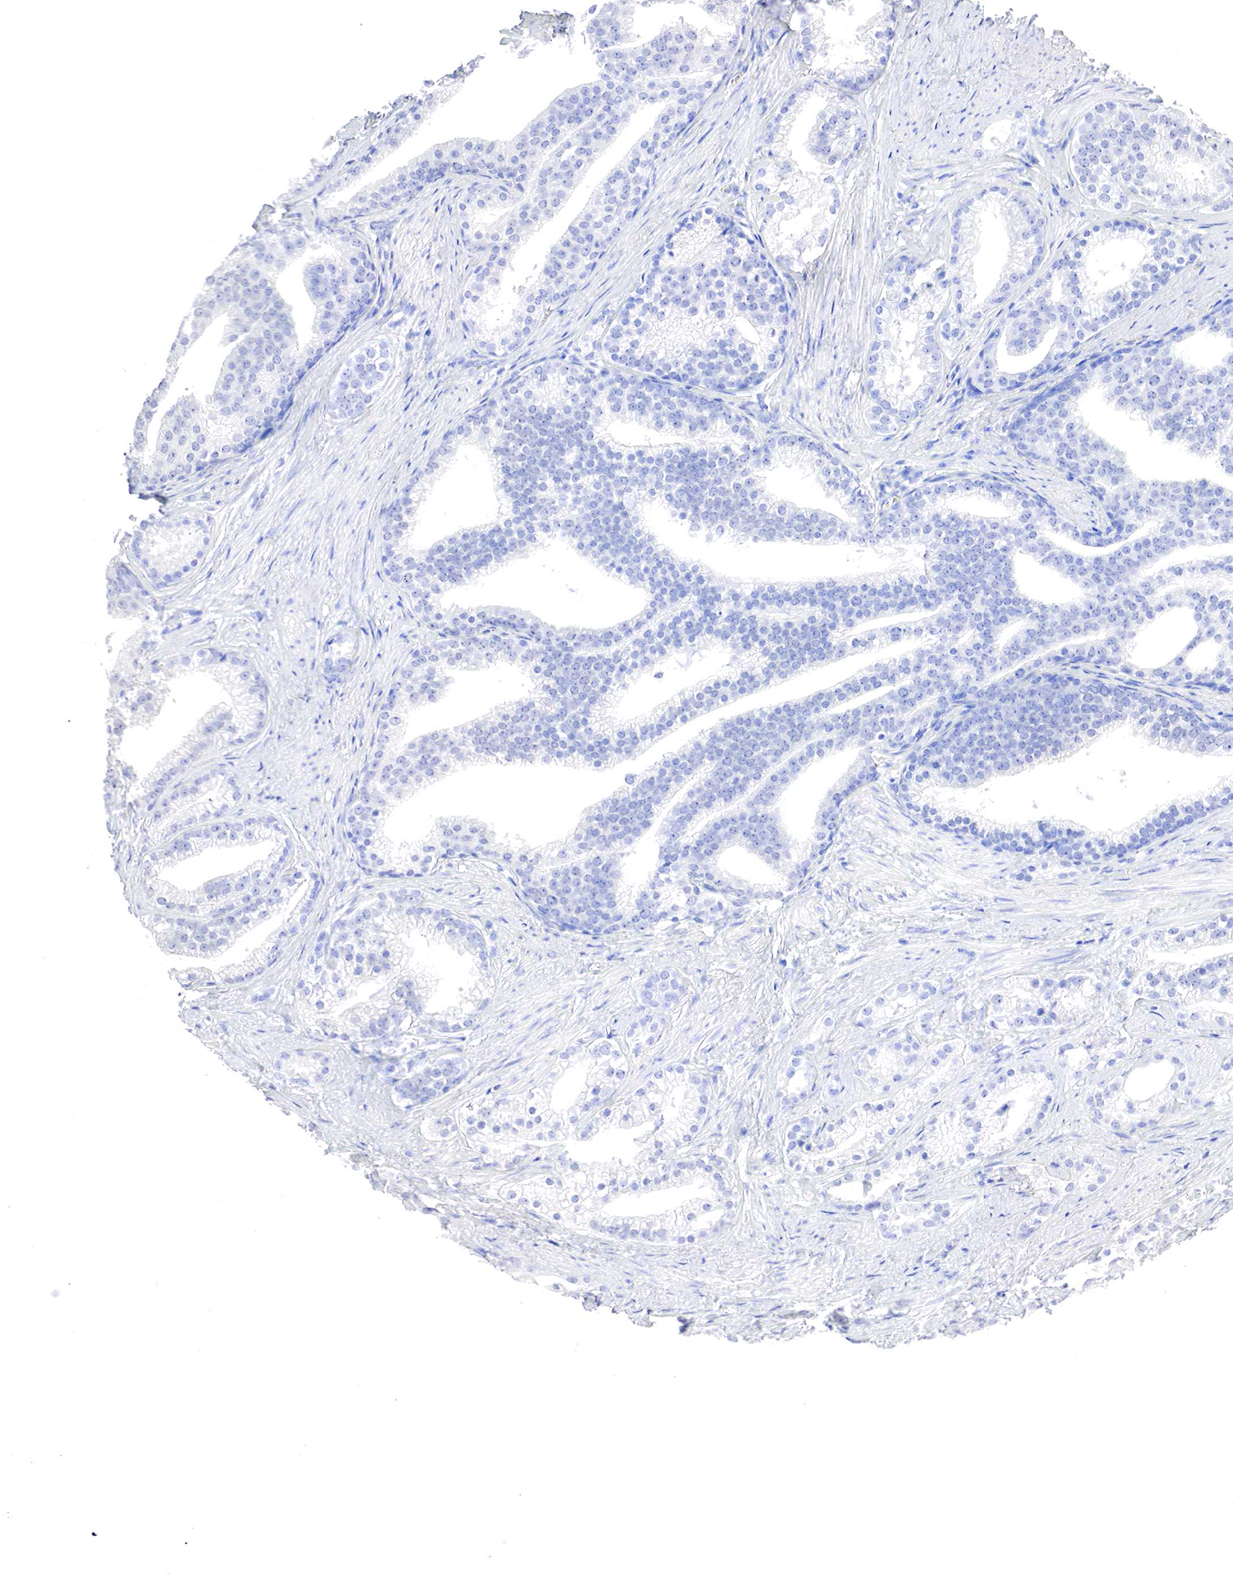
{"staining": {"intensity": "negative", "quantity": "none", "location": "none"}, "tissue": "prostate cancer", "cell_type": "Tumor cells", "image_type": "cancer", "snomed": [{"axis": "morphology", "description": "Adenocarcinoma, Low grade"}, {"axis": "topography", "description": "Prostate"}], "caption": "Tumor cells show no significant protein positivity in prostate cancer.", "gene": "OTC", "patient": {"sex": "male", "age": 71}}